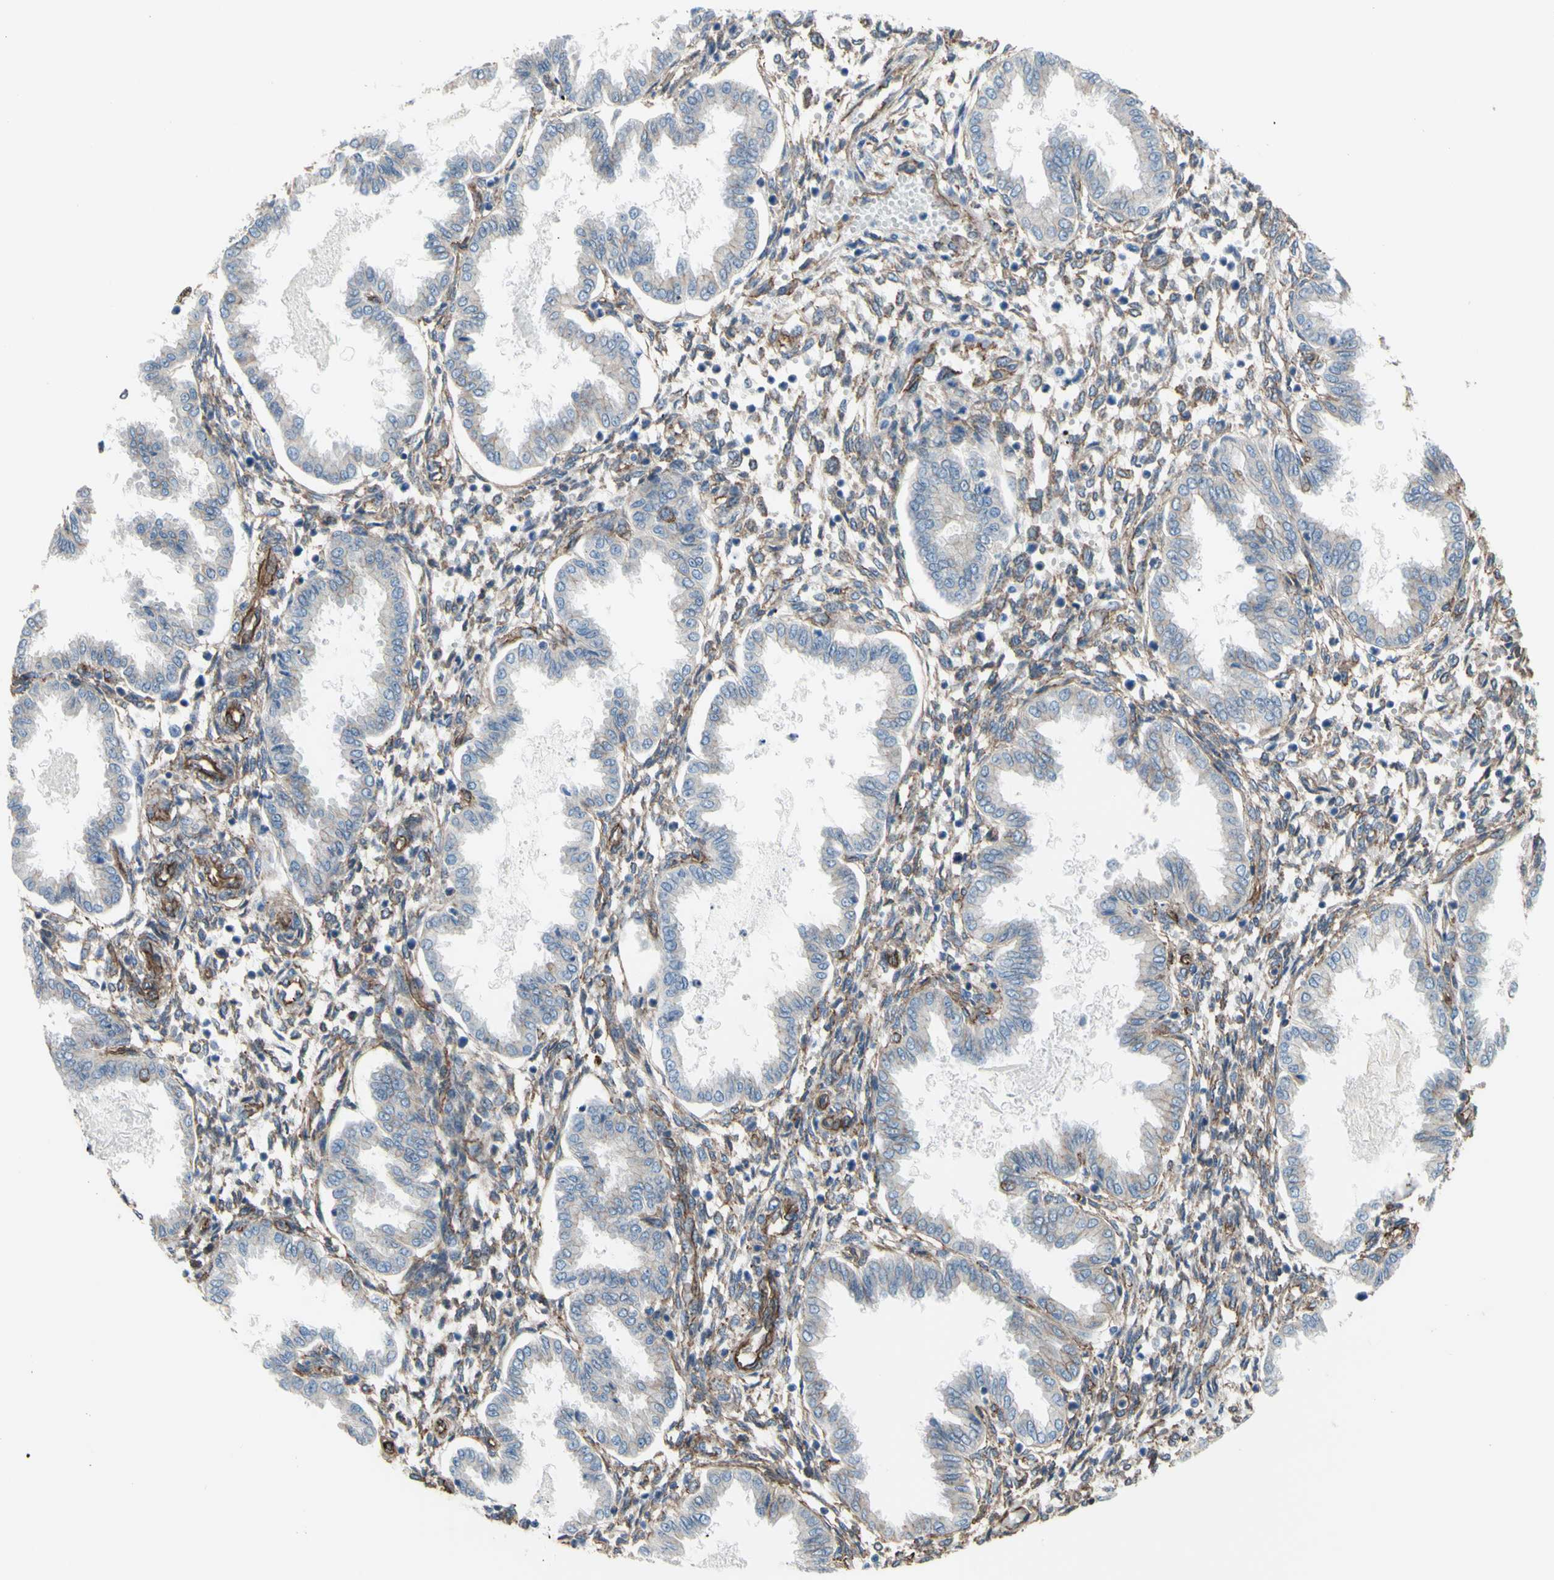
{"staining": {"intensity": "moderate", "quantity": ">75%", "location": "cytoplasmic/membranous"}, "tissue": "endometrium", "cell_type": "Cells in endometrial stroma", "image_type": "normal", "snomed": [{"axis": "morphology", "description": "Normal tissue, NOS"}, {"axis": "topography", "description": "Endometrium"}], "caption": "An IHC histopathology image of unremarkable tissue is shown. Protein staining in brown shows moderate cytoplasmic/membranous positivity in endometrium within cells in endometrial stroma. (DAB IHC, brown staining for protein, blue staining for nuclei).", "gene": "TPBG", "patient": {"sex": "female", "age": 33}}